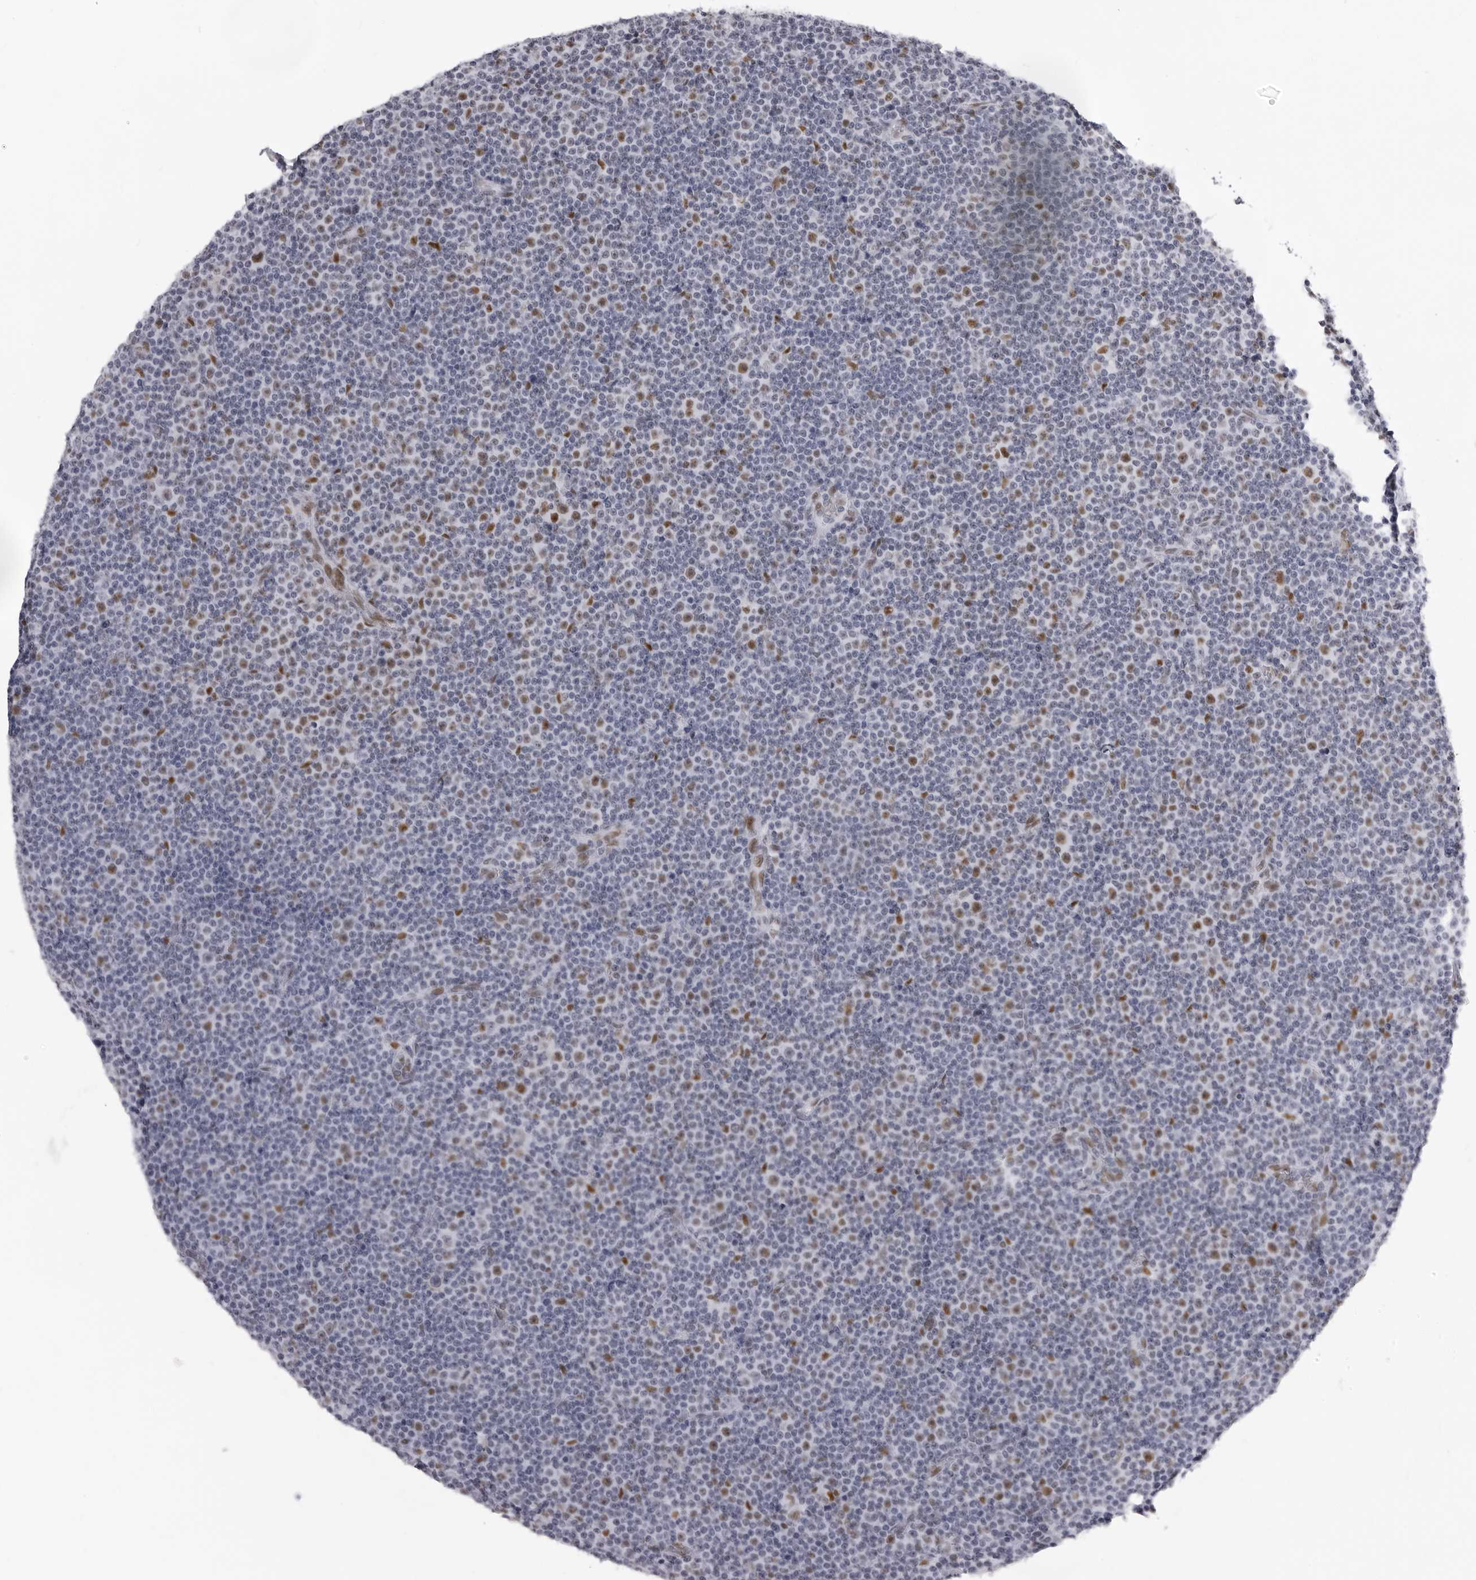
{"staining": {"intensity": "moderate", "quantity": ">75%", "location": "nuclear"}, "tissue": "lymphoma", "cell_type": "Tumor cells", "image_type": "cancer", "snomed": [{"axis": "morphology", "description": "Malignant lymphoma, non-Hodgkin's type, Low grade"}, {"axis": "topography", "description": "Lymph node"}], "caption": "Brown immunohistochemical staining in human lymphoma exhibits moderate nuclear staining in approximately >75% of tumor cells.", "gene": "IRF2BP2", "patient": {"sex": "female", "age": 67}}